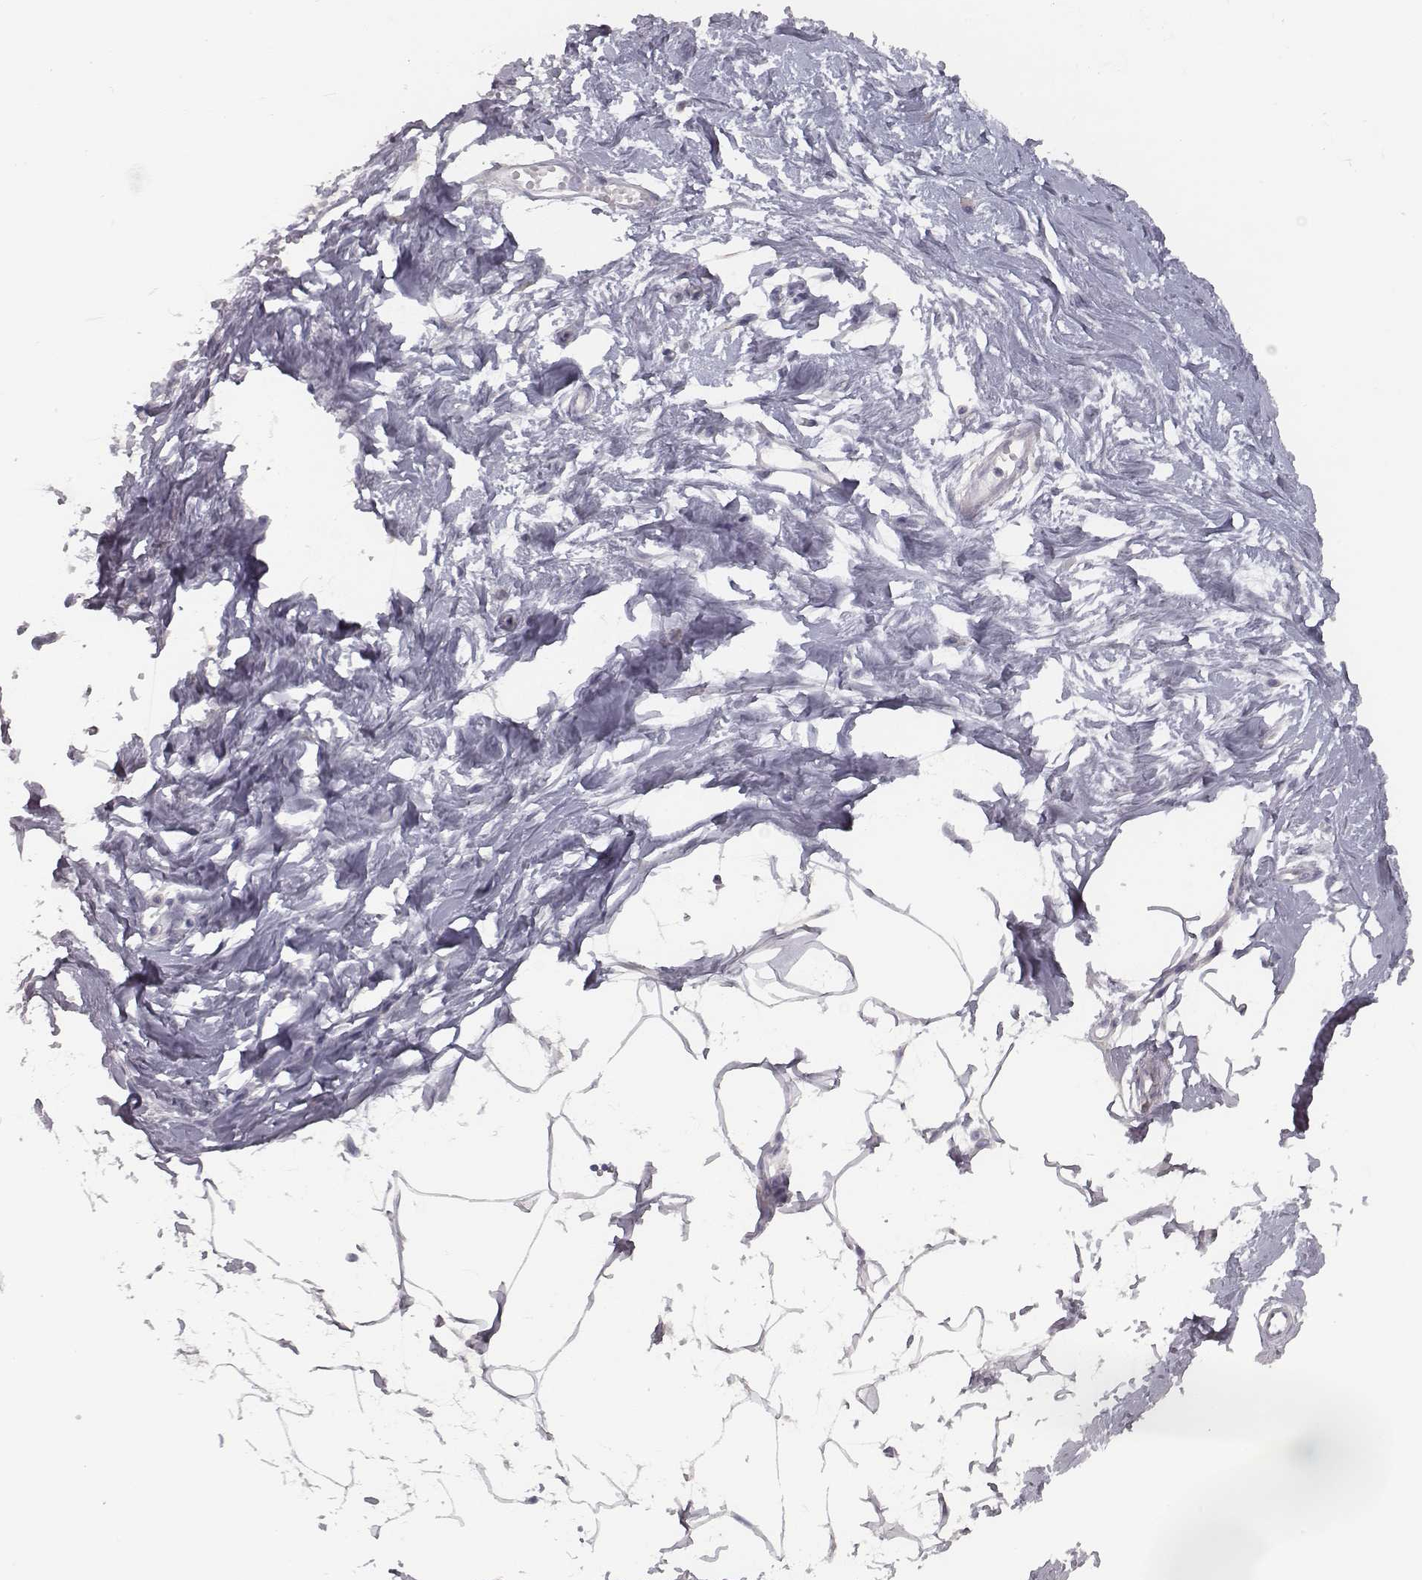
{"staining": {"intensity": "negative", "quantity": "none", "location": "none"}, "tissue": "breast", "cell_type": "Adipocytes", "image_type": "normal", "snomed": [{"axis": "morphology", "description": "Normal tissue, NOS"}, {"axis": "topography", "description": "Breast"}], "caption": "Breast stained for a protein using immunohistochemistry displays no staining adipocytes.", "gene": "SEPTIN14", "patient": {"sex": "female", "age": 45}}